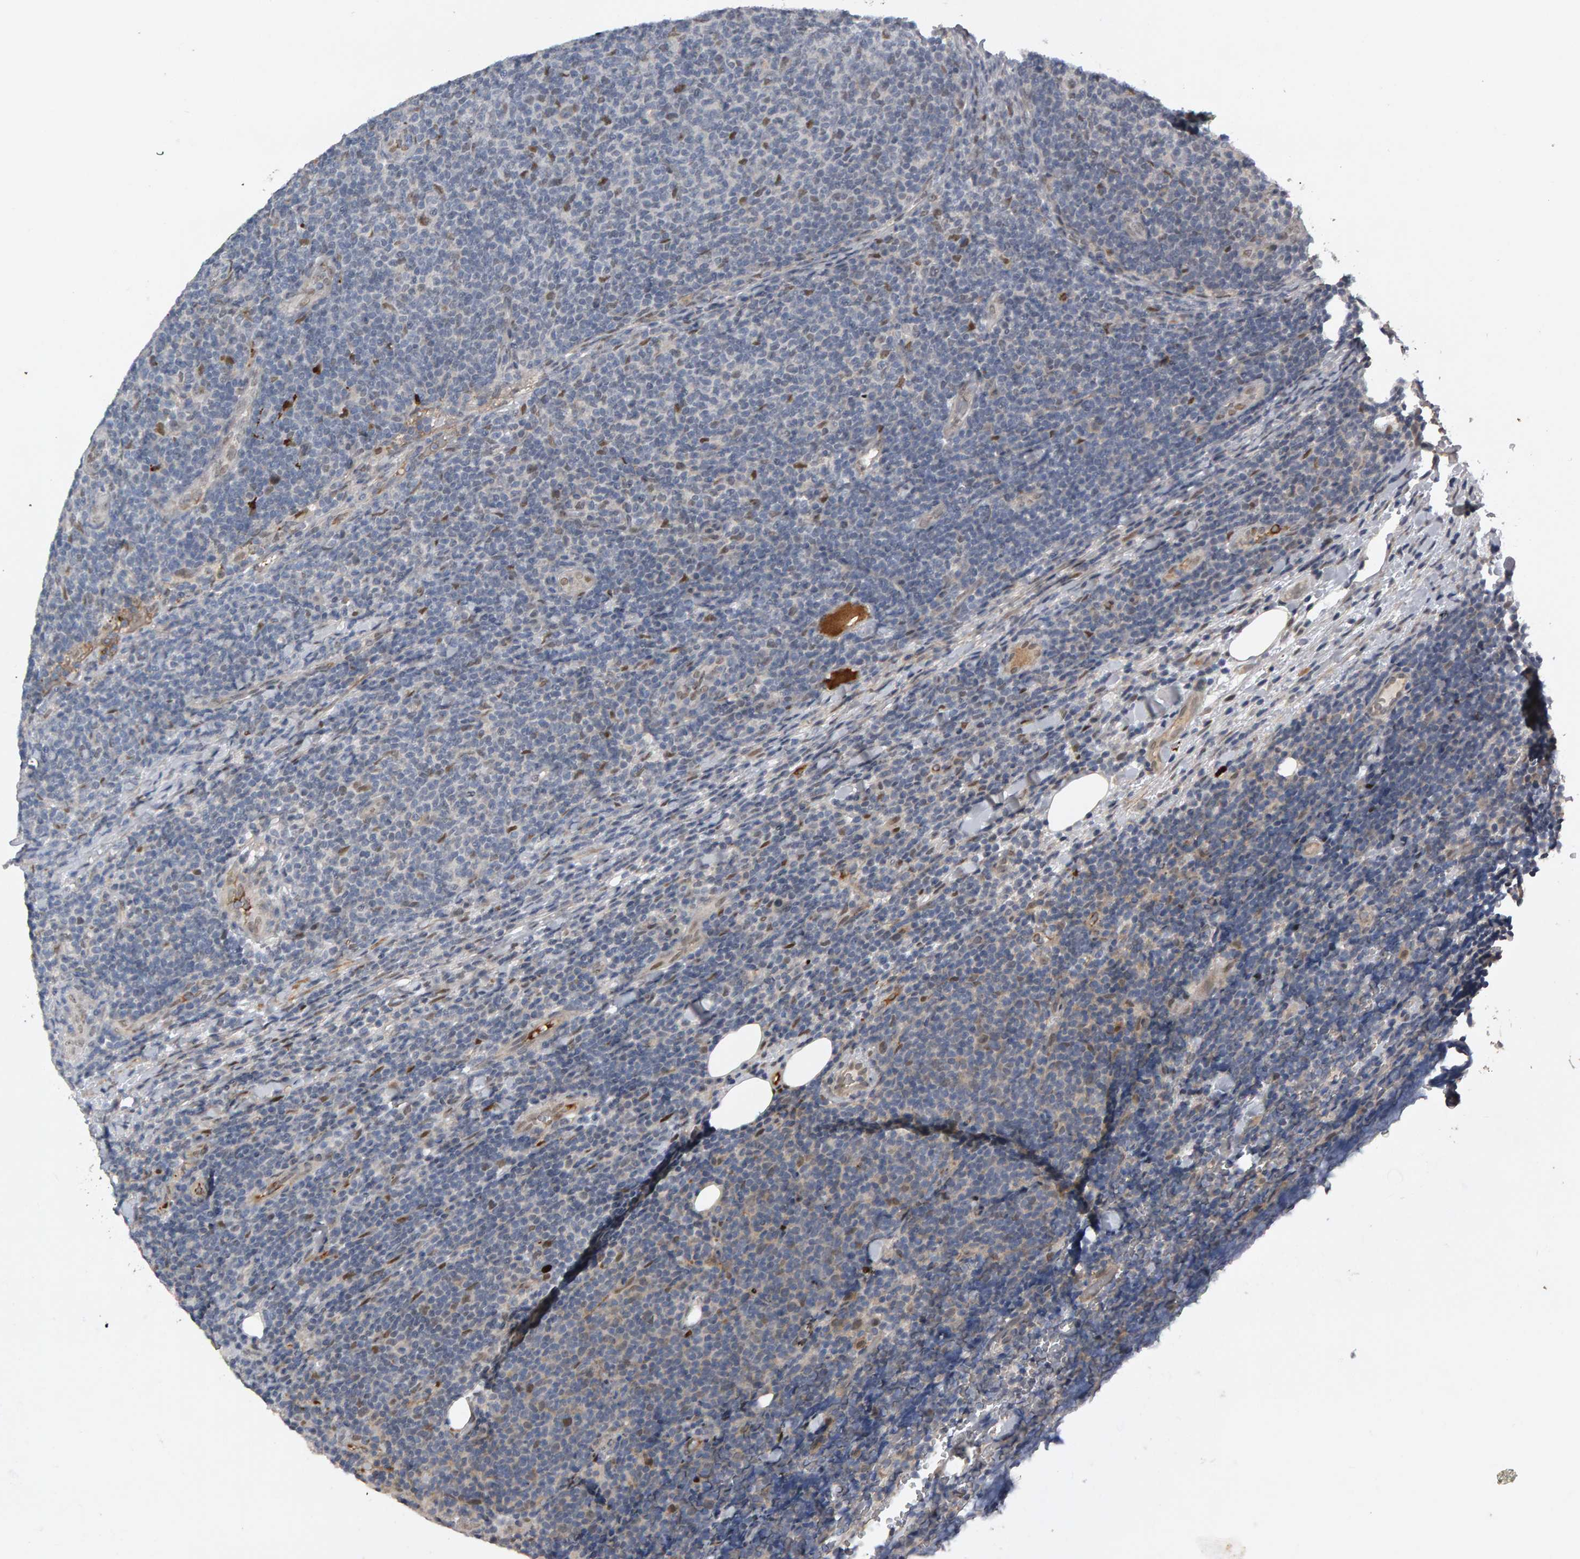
{"staining": {"intensity": "weak", "quantity": "25%-75%", "location": "nuclear"}, "tissue": "lymphoma", "cell_type": "Tumor cells", "image_type": "cancer", "snomed": [{"axis": "morphology", "description": "Malignant lymphoma, non-Hodgkin's type, Low grade"}, {"axis": "topography", "description": "Lymph node"}], "caption": "Immunohistochemistry (IHC) staining of low-grade malignant lymphoma, non-Hodgkin's type, which displays low levels of weak nuclear expression in approximately 25%-75% of tumor cells indicating weak nuclear protein positivity. The staining was performed using DAB (3,3'-diaminobenzidine) (brown) for protein detection and nuclei were counterstained in hematoxylin (blue).", "gene": "IPO8", "patient": {"sex": "male", "age": 66}}